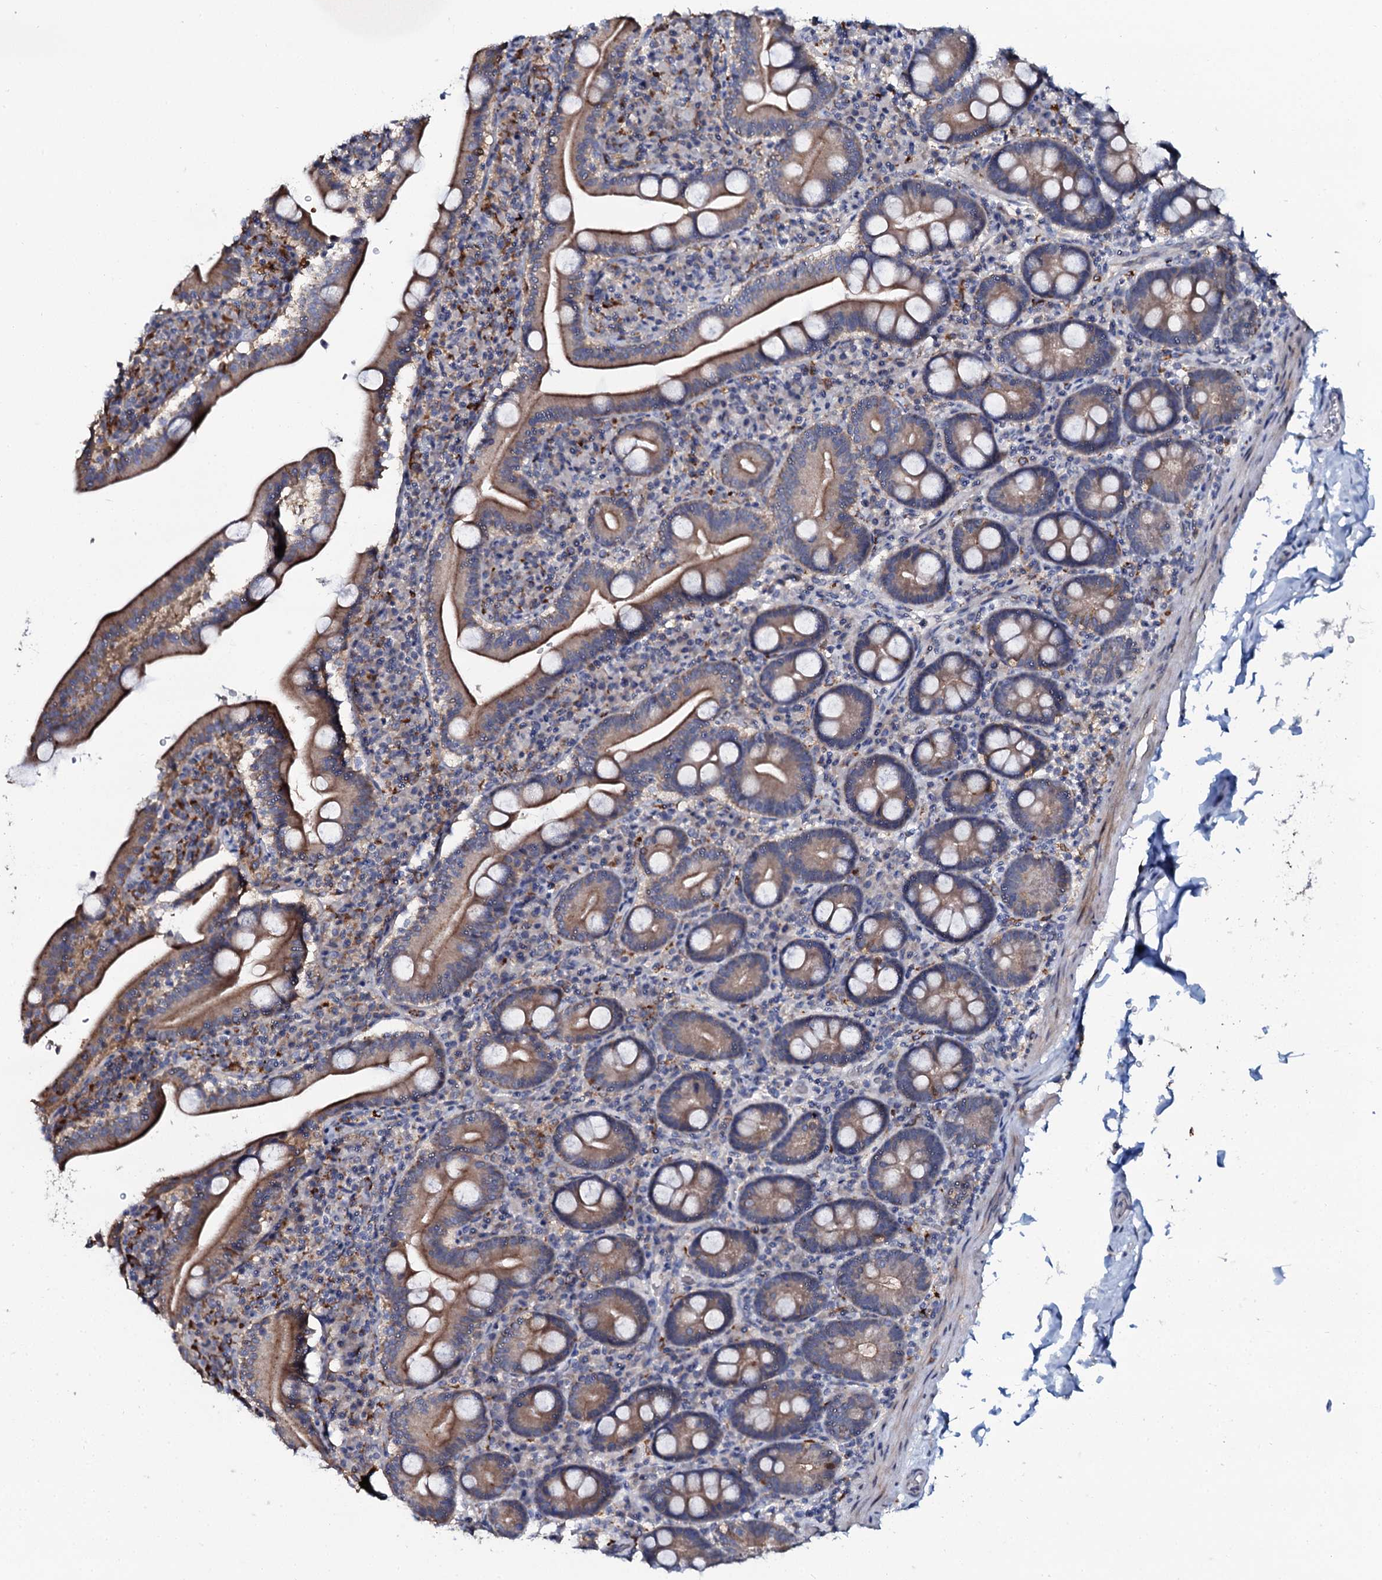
{"staining": {"intensity": "moderate", "quantity": "25%-75%", "location": "cytoplasmic/membranous"}, "tissue": "duodenum", "cell_type": "Glandular cells", "image_type": "normal", "snomed": [{"axis": "morphology", "description": "Normal tissue, NOS"}, {"axis": "topography", "description": "Duodenum"}], "caption": "Glandular cells reveal medium levels of moderate cytoplasmic/membranous expression in about 25%-75% of cells in benign duodenum. The staining was performed using DAB (3,3'-diaminobenzidine), with brown indicating positive protein expression. Nuclei are stained blue with hematoxylin.", "gene": "C10orf88", "patient": {"sex": "male", "age": 35}}